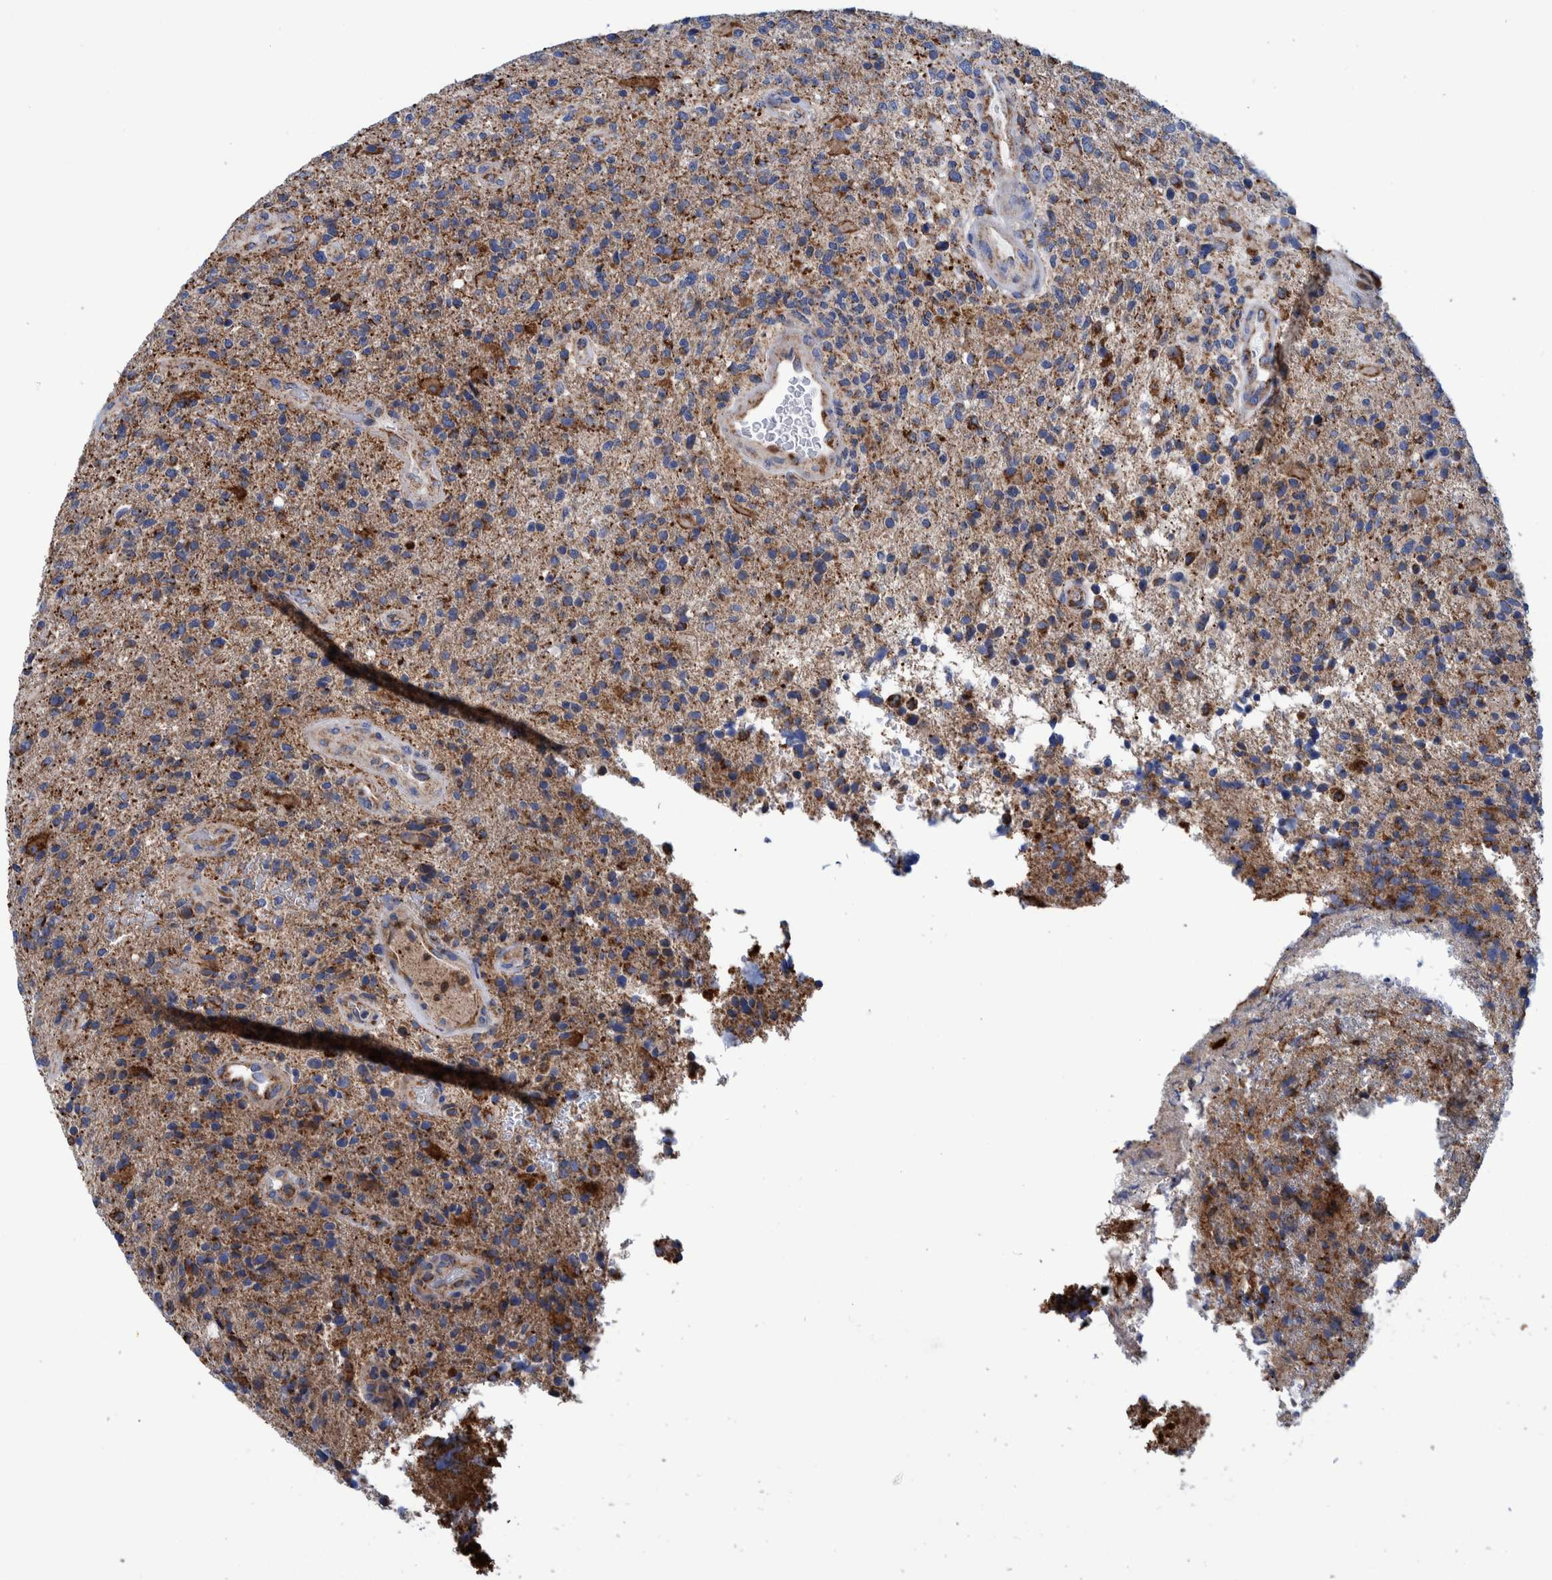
{"staining": {"intensity": "moderate", "quantity": "25%-75%", "location": "cytoplasmic/membranous"}, "tissue": "glioma", "cell_type": "Tumor cells", "image_type": "cancer", "snomed": [{"axis": "morphology", "description": "Glioma, malignant, High grade"}, {"axis": "topography", "description": "Brain"}], "caption": "Immunohistochemical staining of human glioma shows moderate cytoplasmic/membranous protein expression in about 25%-75% of tumor cells. The protein of interest is stained brown, and the nuclei are stained in blue (DAB (3,3'-diaminobenzidine) IHC with brightfield microscopy, high magnification).", "gene": "BZW2", "patient": {"sex": "male", "age": 72}}